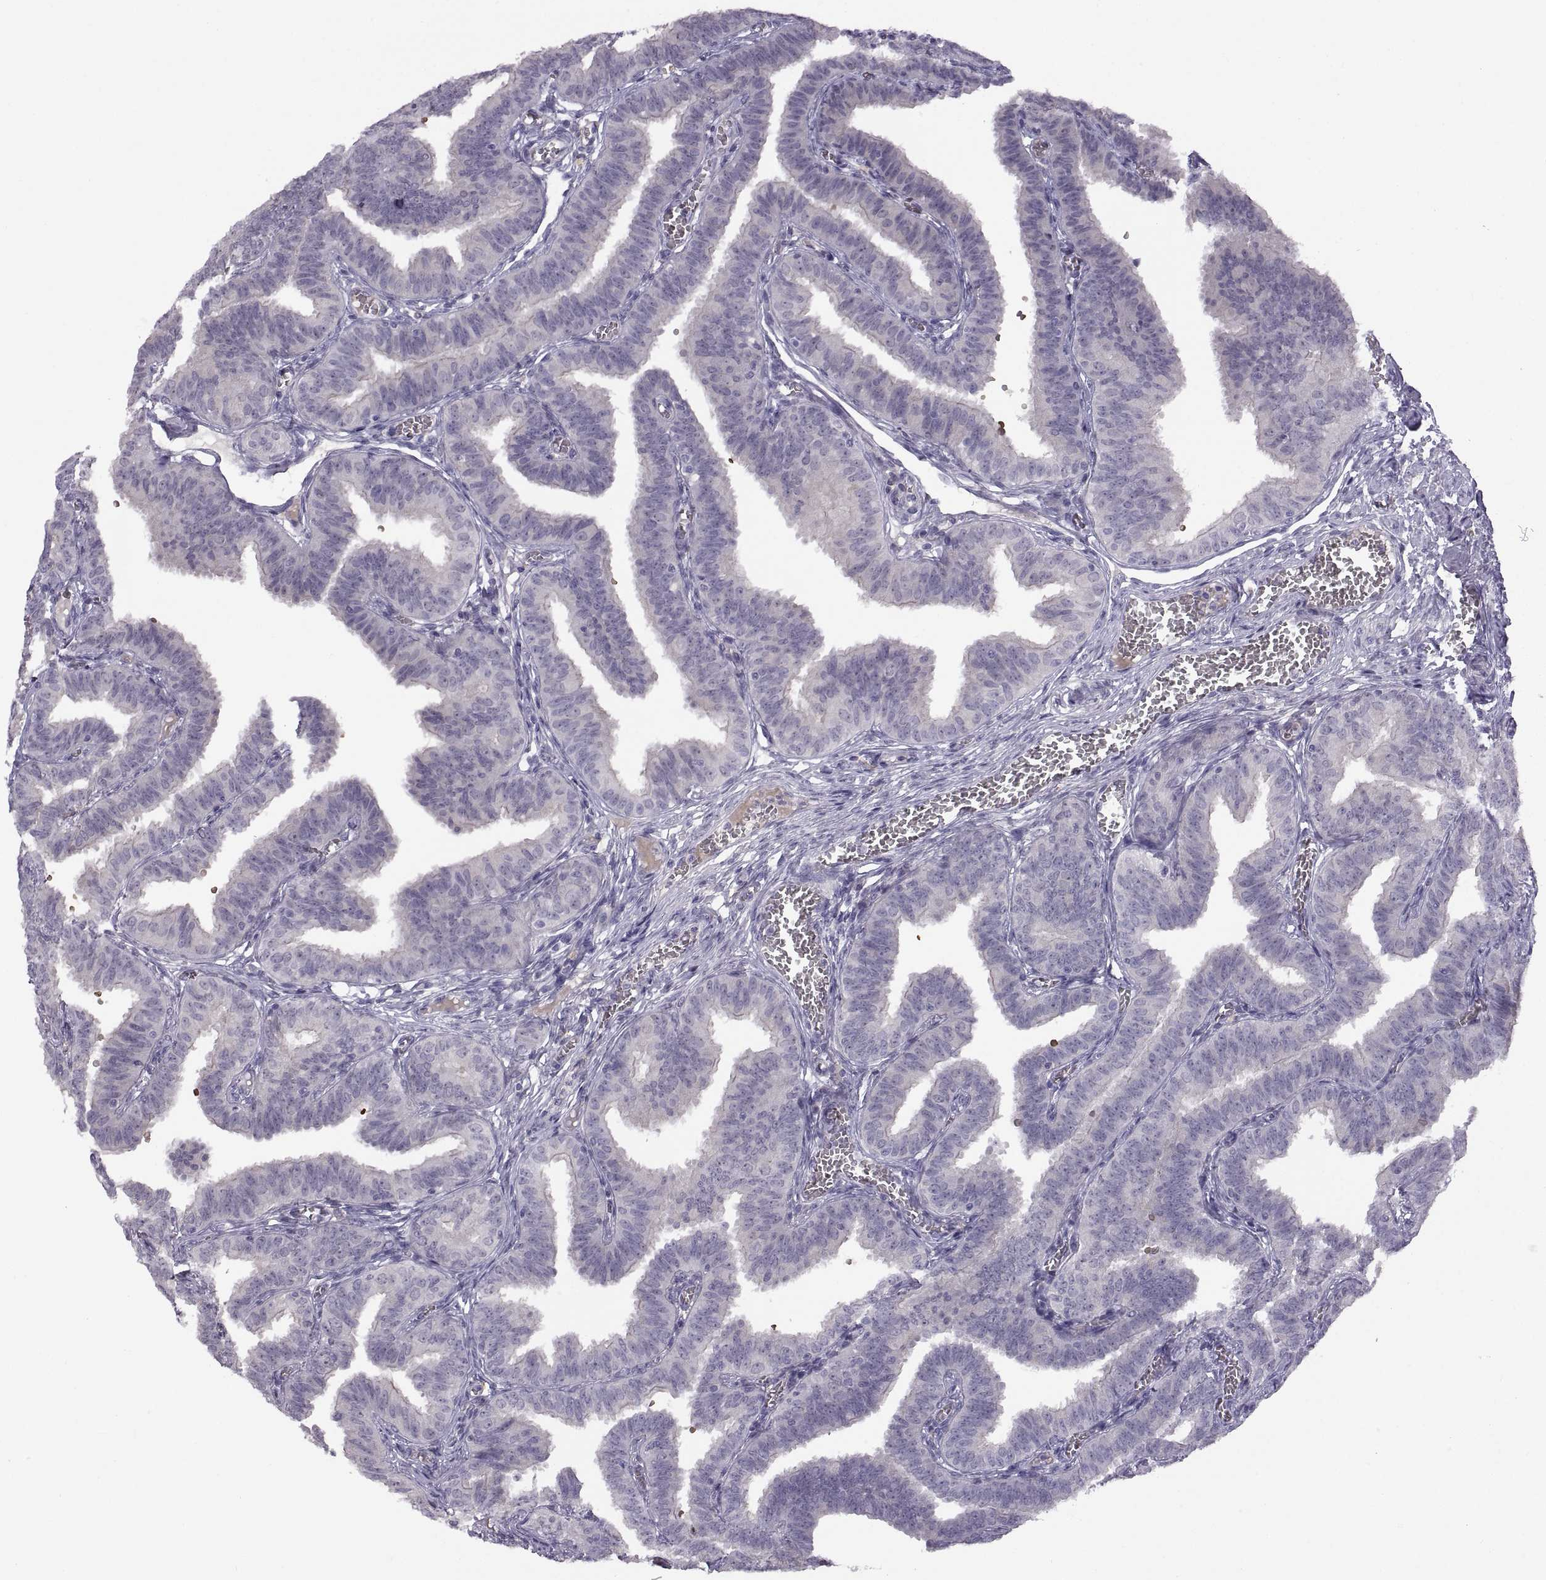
{"staining": {"intensity": "negative", "quantity": "none", "location": "none"}, "tissue": "fallopian tube", "cell_type": "Glandular cells", "image_type": "normal", "snomed": [{"axis": "morphology", "description": "Normal tissue, NOS"}, {"axis": "topography", "description": "Fallopian tube"}], "caption": "Glandular cells show no significant positivity in normal fallopian tube. The staining is performed using DAB brown chromogen with nuclei counter-stained in using hematoxylin.", "gene": "MEIOC", "patient": {"sex": "female", "age": 25}}